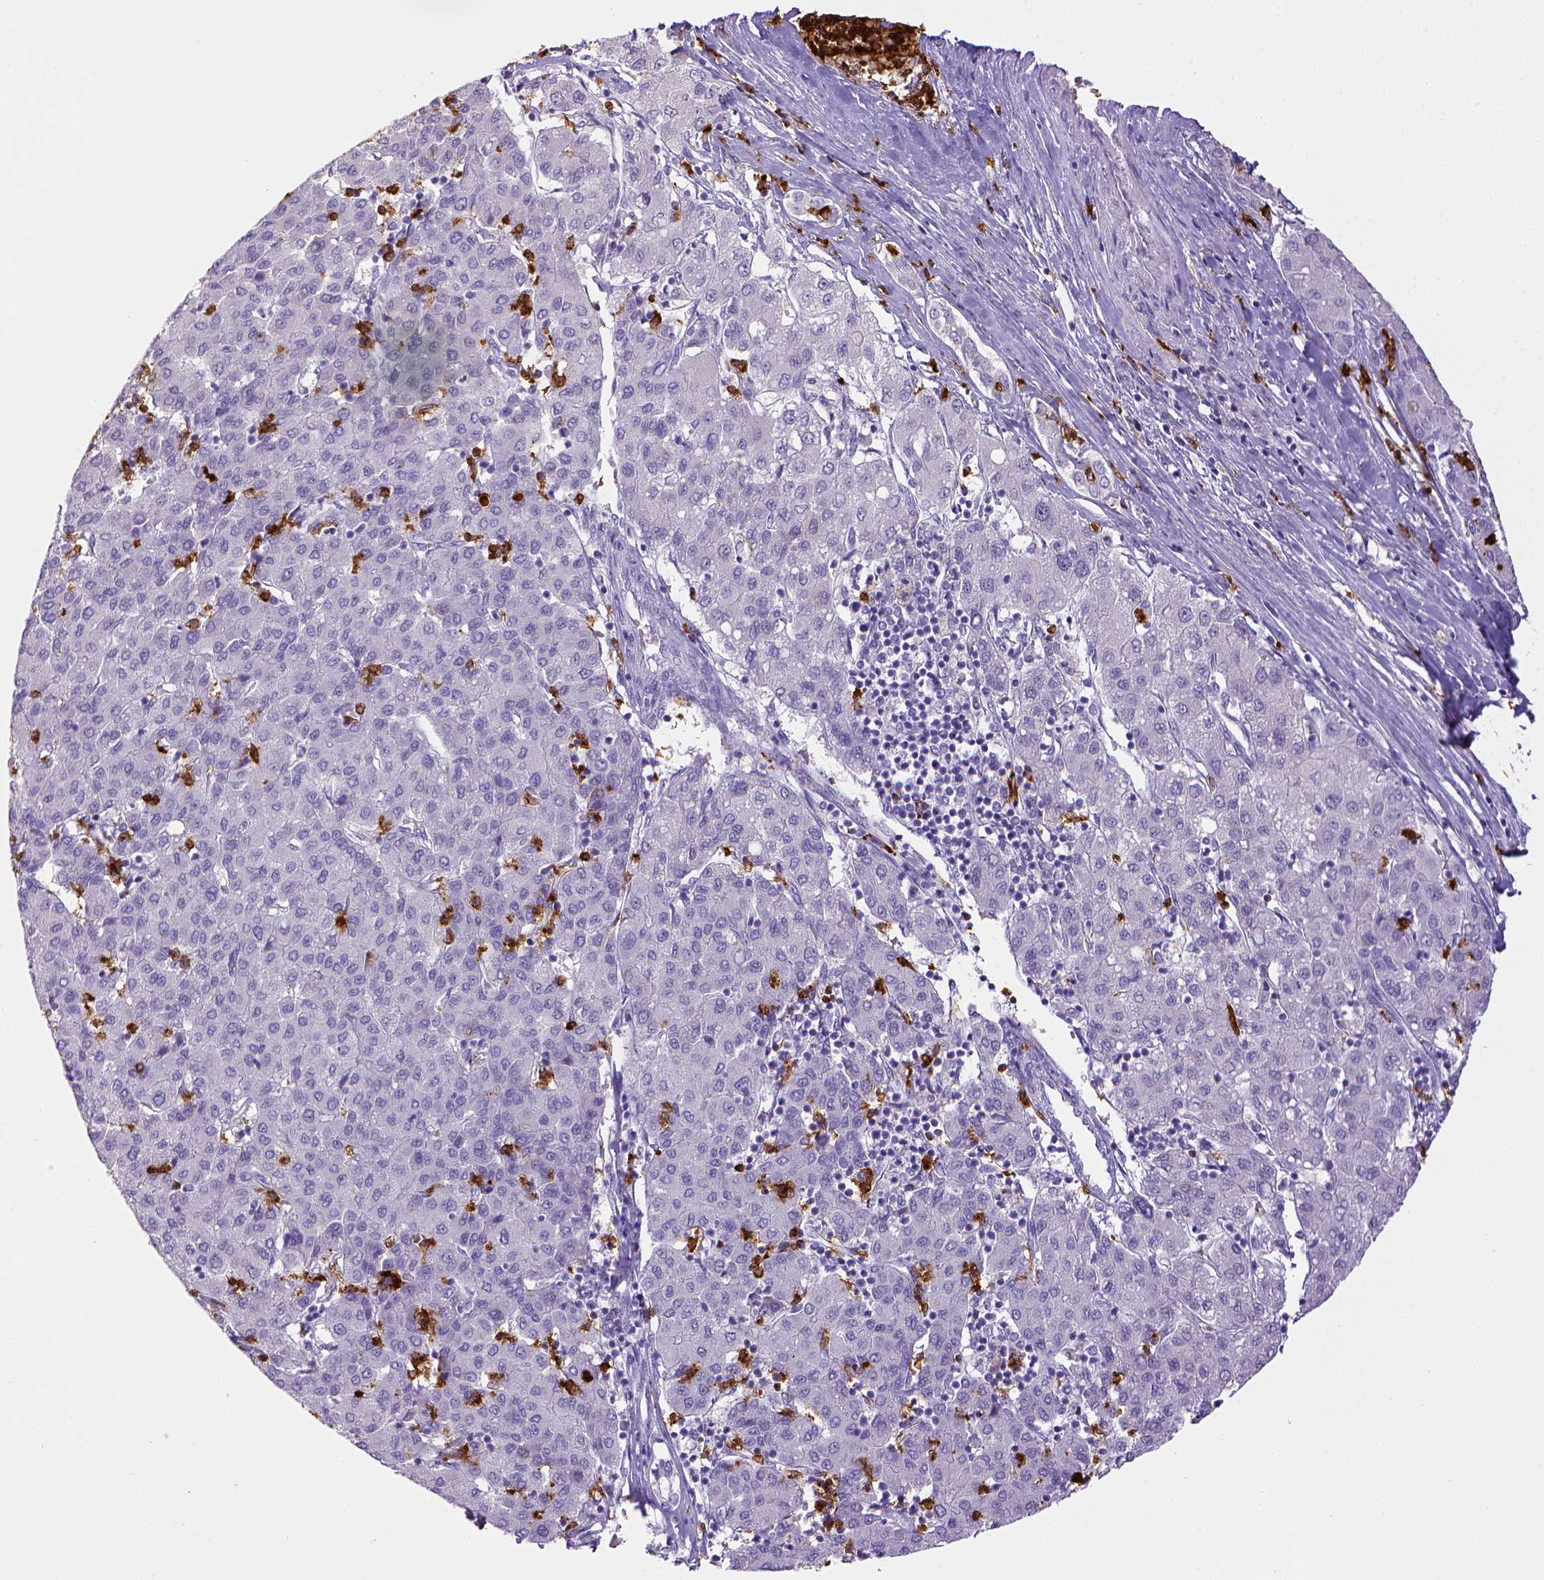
{"staining": {"intensity": "negative", "quantity": "none", "location": "none"}, "tissue": "liver cancer", "cell_type": "Tumor cells", "image_type": "cancer", "snomed": [{"axis": "morphology", "description": "Carcinoma, Hepatocellular, NOS"}, {"axis": "topography", "description": "Liver"}], "caption": "Immunohistochemistry of liver cancer reveals no positivity in tumor cells.", "gene": "ITGAM", "patient": {"sex": "male", "age": 65}}